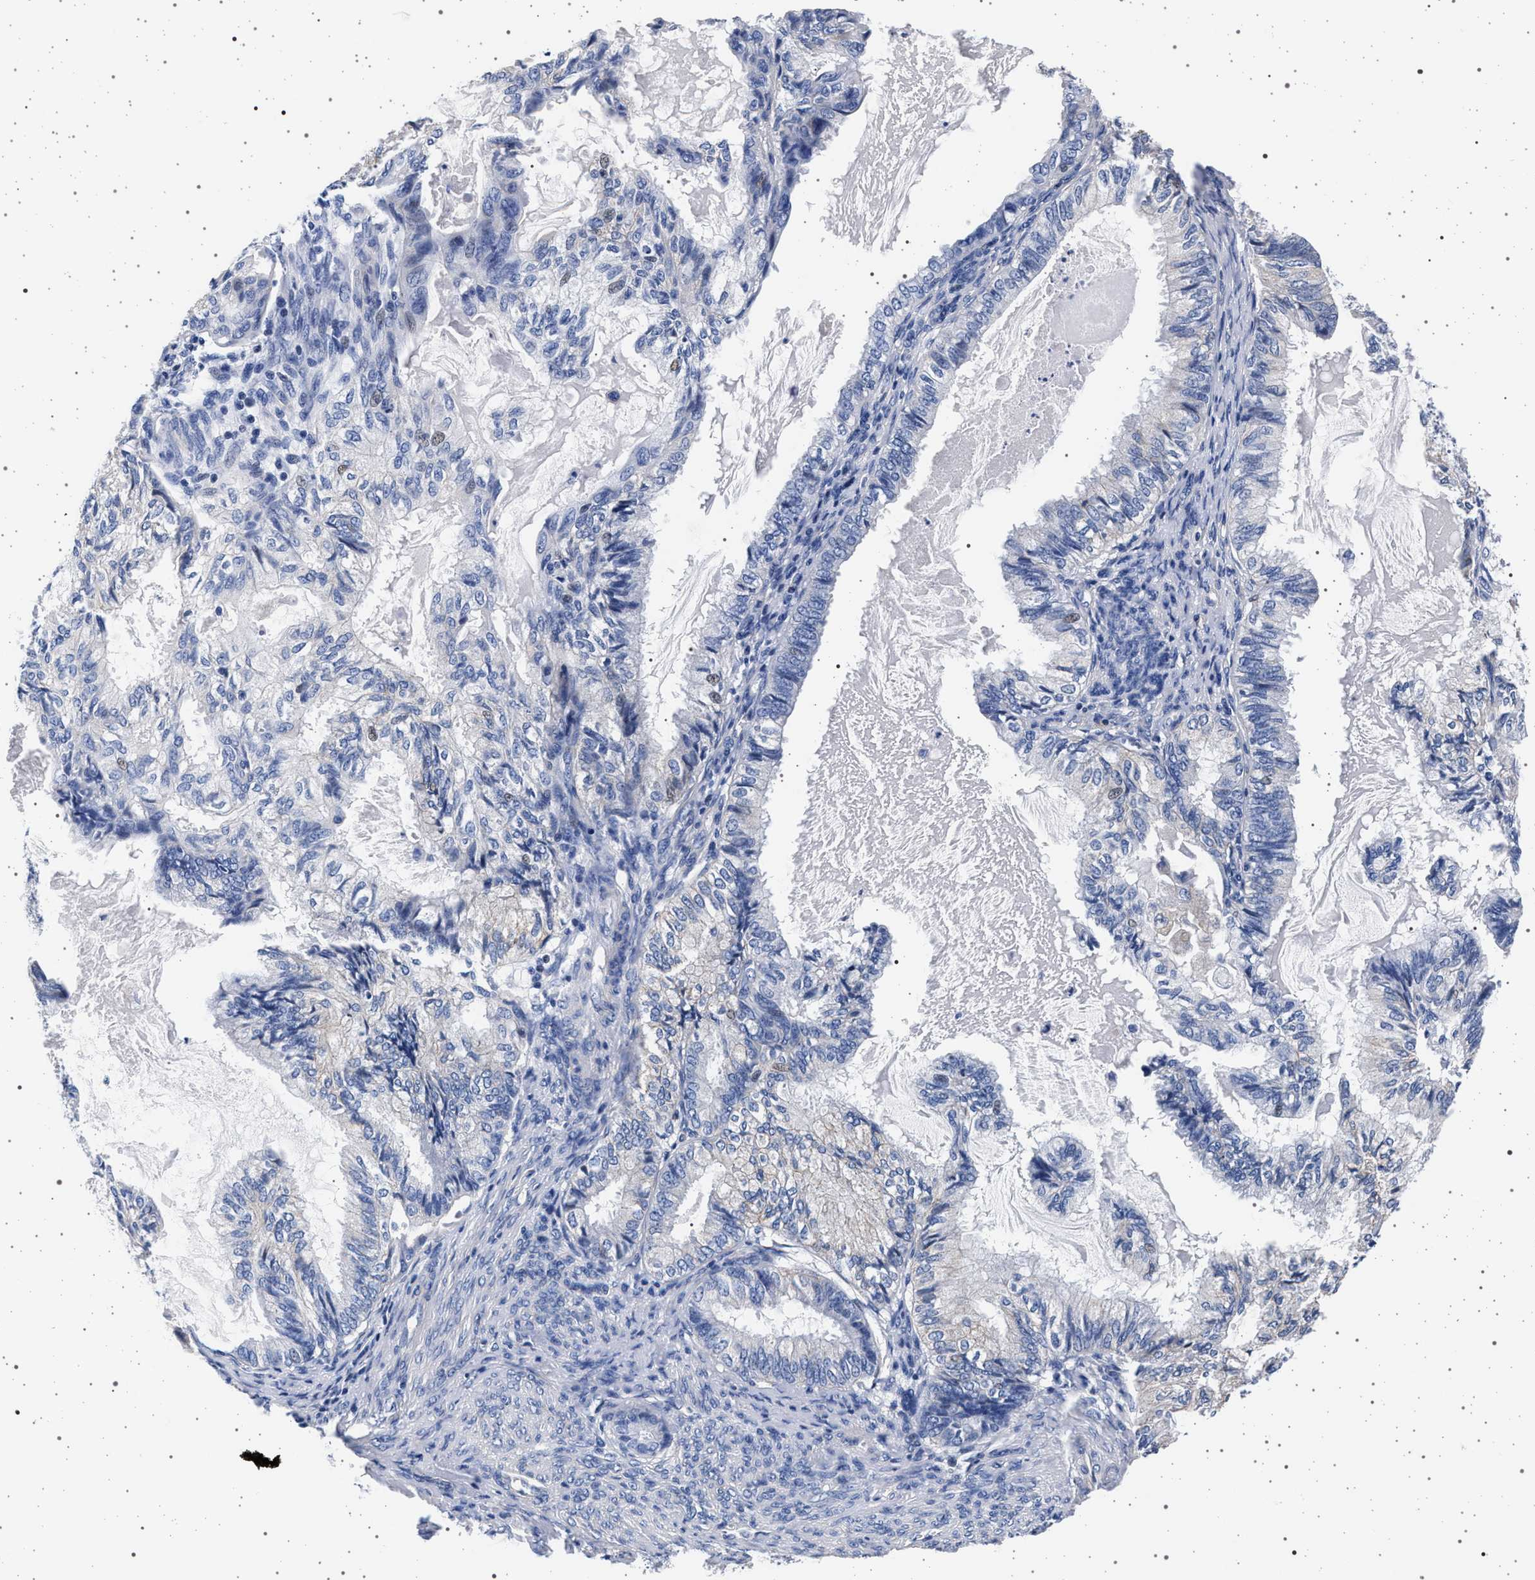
{"staining": {"intensity": "negative", "quantity": "none", "location": "none"}, "tissue": "cervical cancer", "cell_type": "Tumor cells", "image_type": "cancer", "snomed": [{"axis": "morphology", "description": "Normal tissue, NOS"}, {"axis": "morphology", "description": "Adenocarcinoma, NOS"}, {"axis": "topography", "description": "Cervix"}, {"axis": "topography", "description": "Endometrium"}], "caption": "There is no significant staining in tumor cells of adenocarcinoma (cervical). The staining is performed using DAB (3,3'-diaminobenzidine) brown chromogen with nuclei counter-stained in using hematoxylin.", "gene": "SLC9A1", "patient": {"sex": "female", "age": 86}}